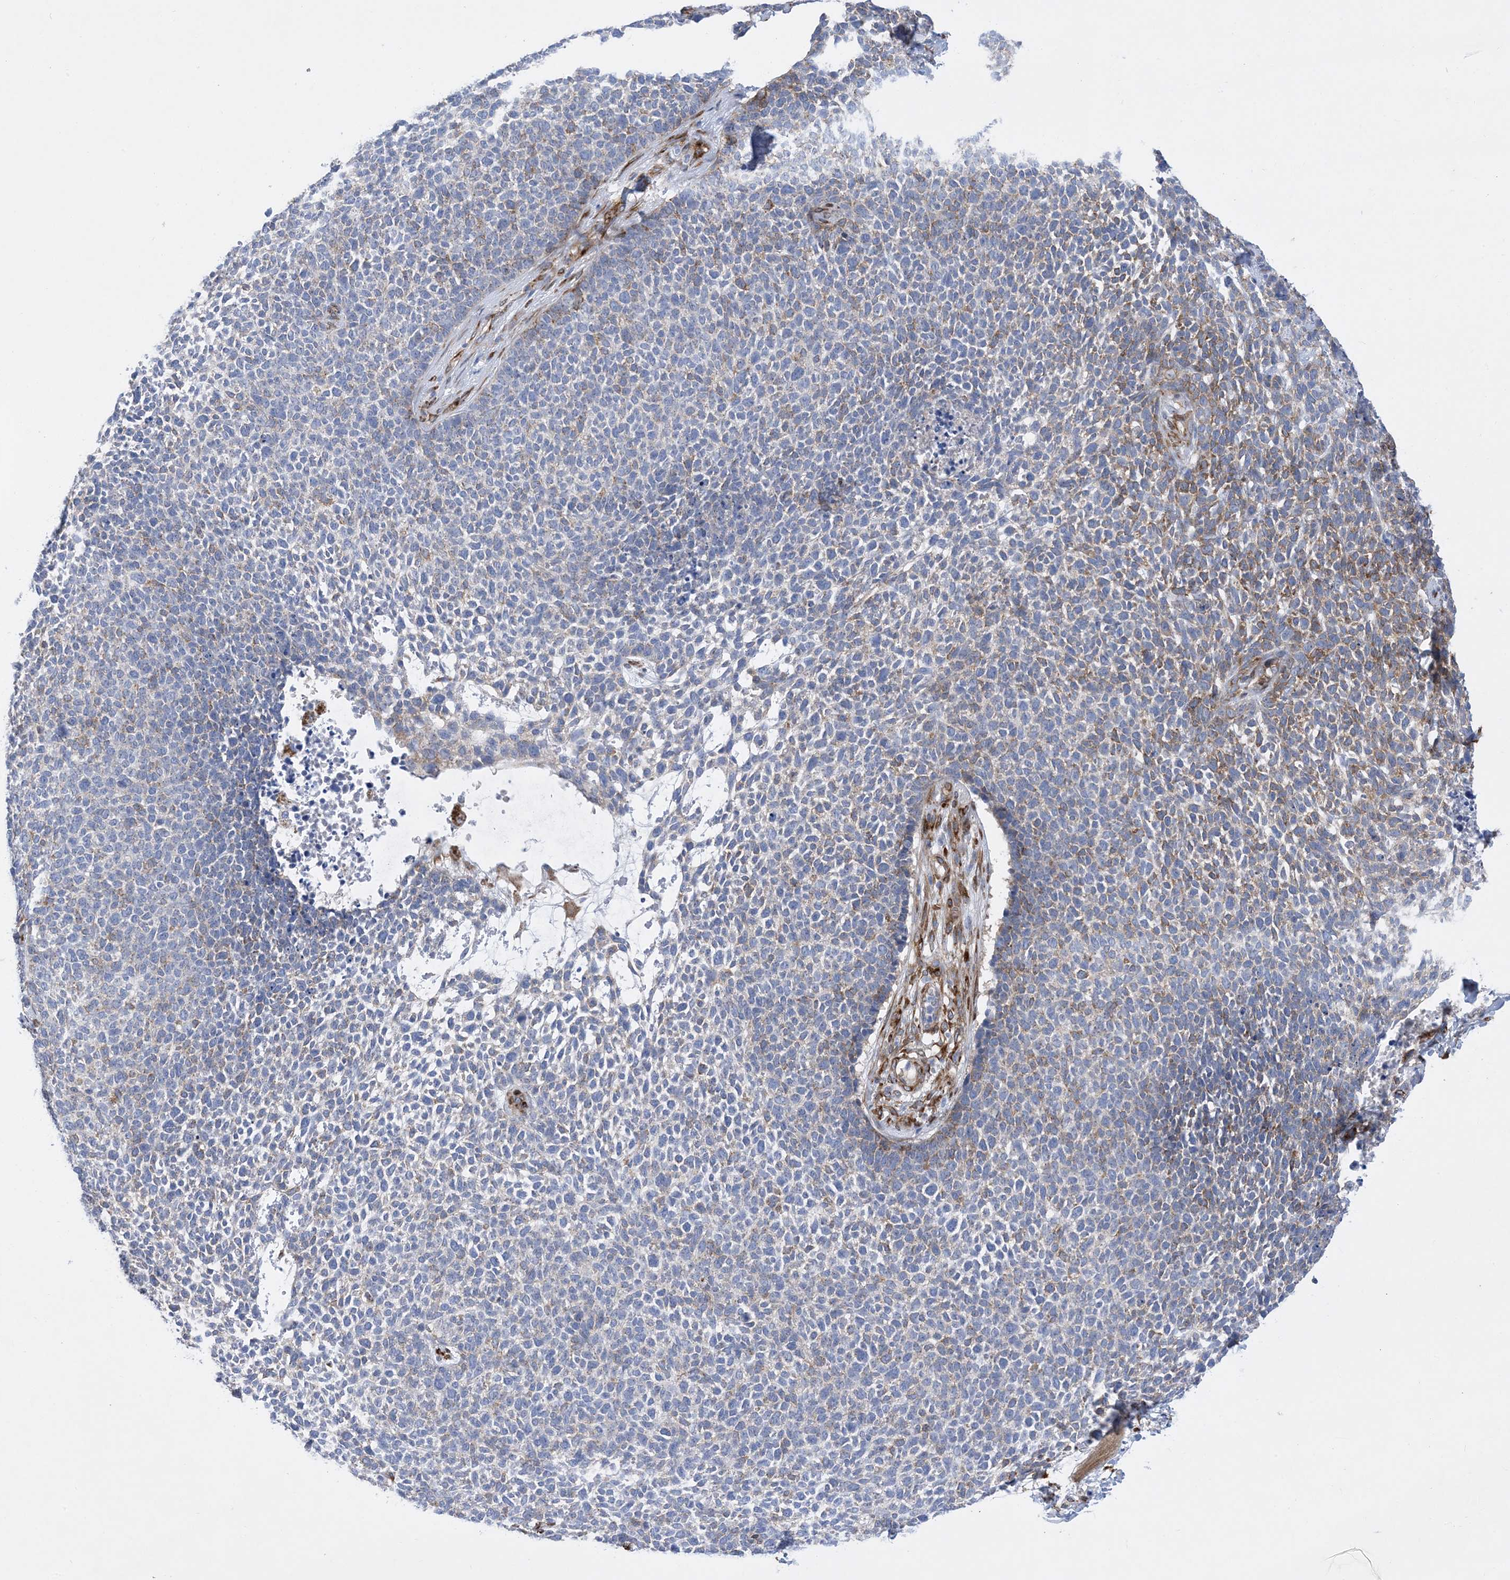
{"staining": {"intensity": "weak", "quantity": "<25%", "location": "cytoplasmic/membranous"}, "tissue": "skin cancer", "cell_type": "Tumor cells", "image_type": "cancer", "snomed": [{"axis": "morphology", "description": "Basal cell carcinoma"}, {"axis": "topography", "description": "Skin"}], "caption": "The histopathology image exhibits no staining of tumor cells in skin basal cell carcinoma.", "gene": "RBMS3", "patient": {"sex": "female", "age": 84}}